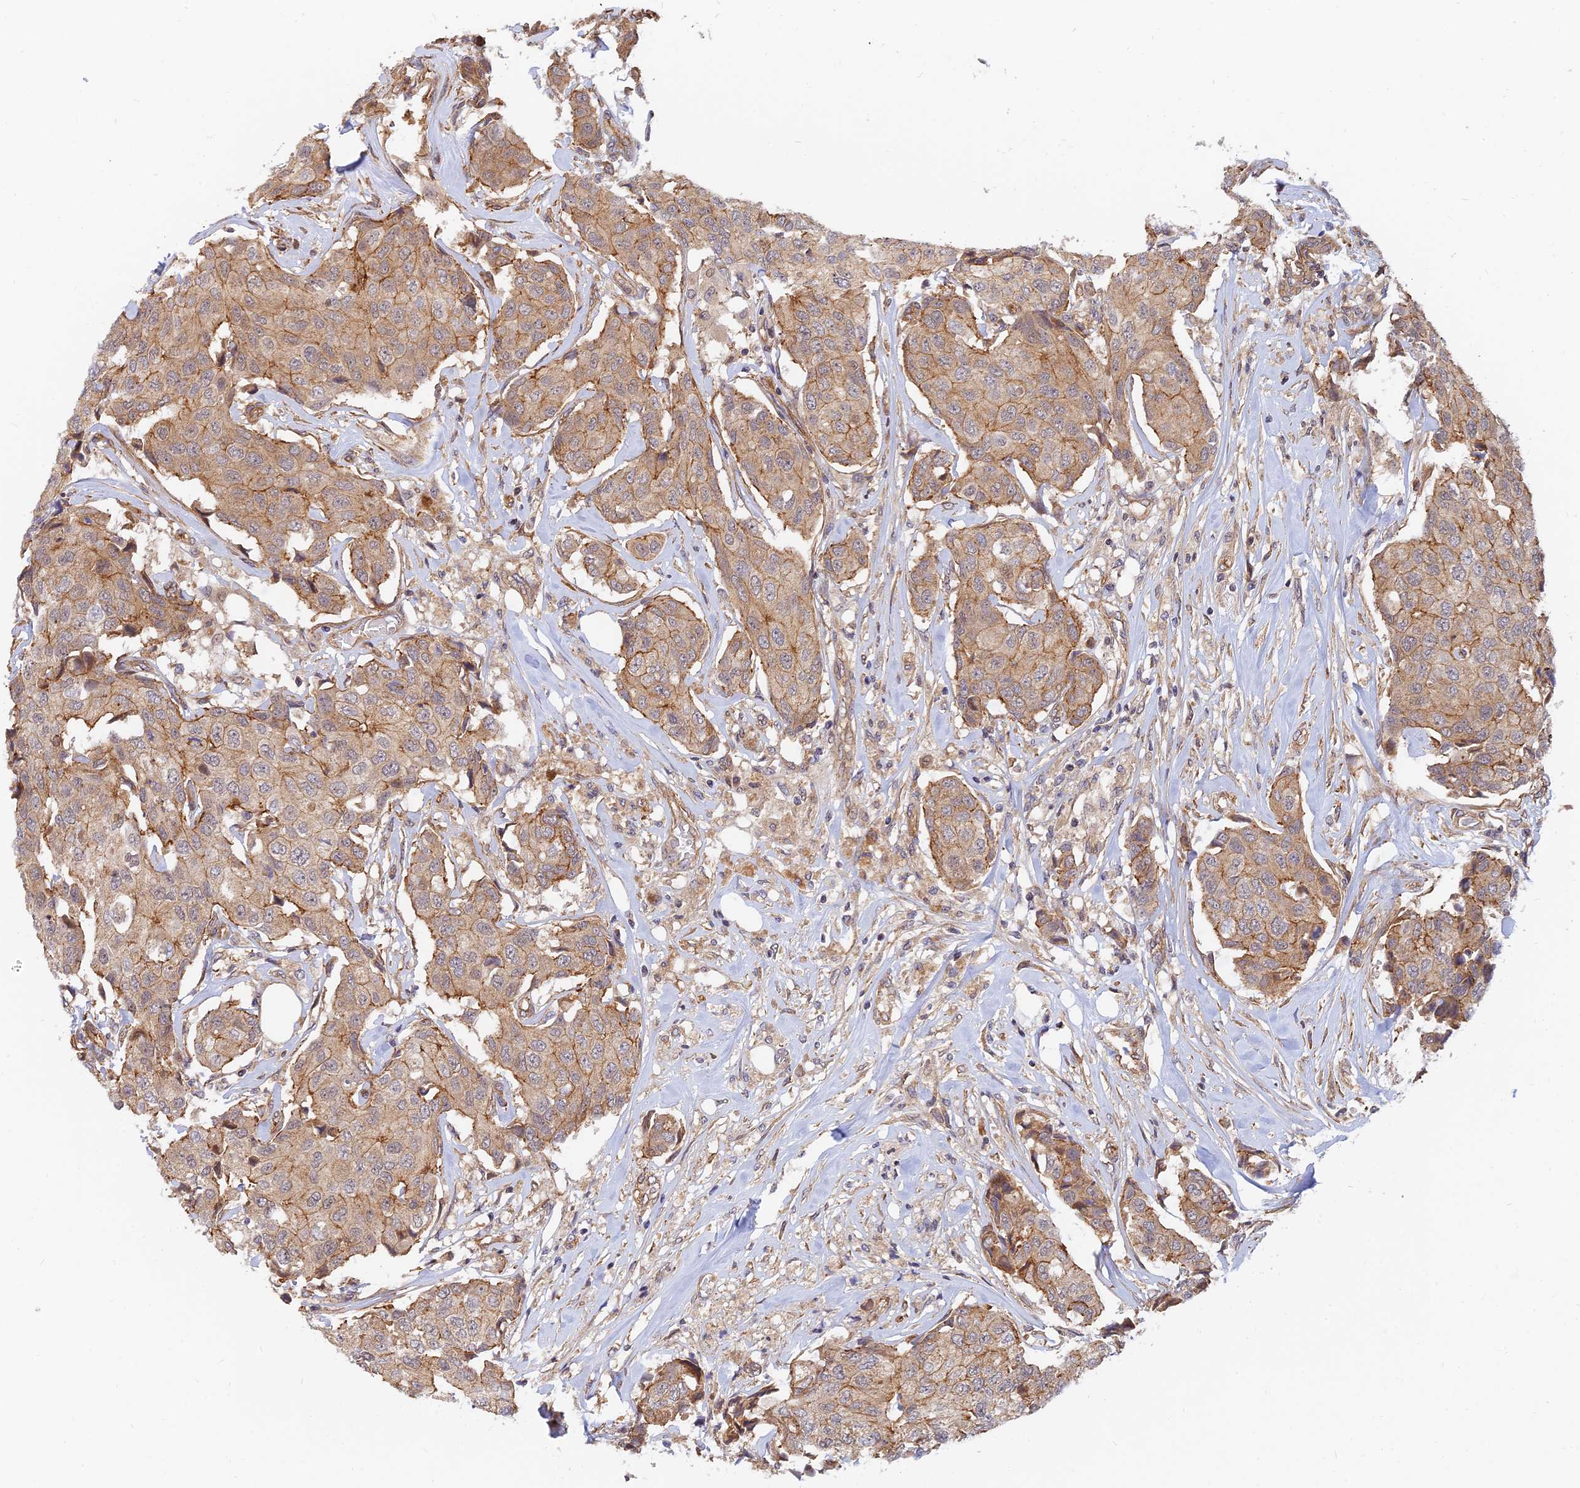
{"staining": {"intensity": "moderate", "quantity": ">75%", "location": "cytoplasmic/membranous"}, "tissue": "breast cancer", "cell_type": "Tumor cells", "image_type": "cancer", "snomed": [{"axis": "morphology", "description": "Duct carcinoma"}, {"axis": "topography", "description": "Breast"}], "caption": "DAB (3,3'-diaminobenzidine) immunohistochemical staining of human breast cancer demonstrates moderate cytoplasmic/membranous protein staining in approximately >75% of tumor cells.", "gene": "WDR41", "patient": {"sex": "female", "age": 80}}